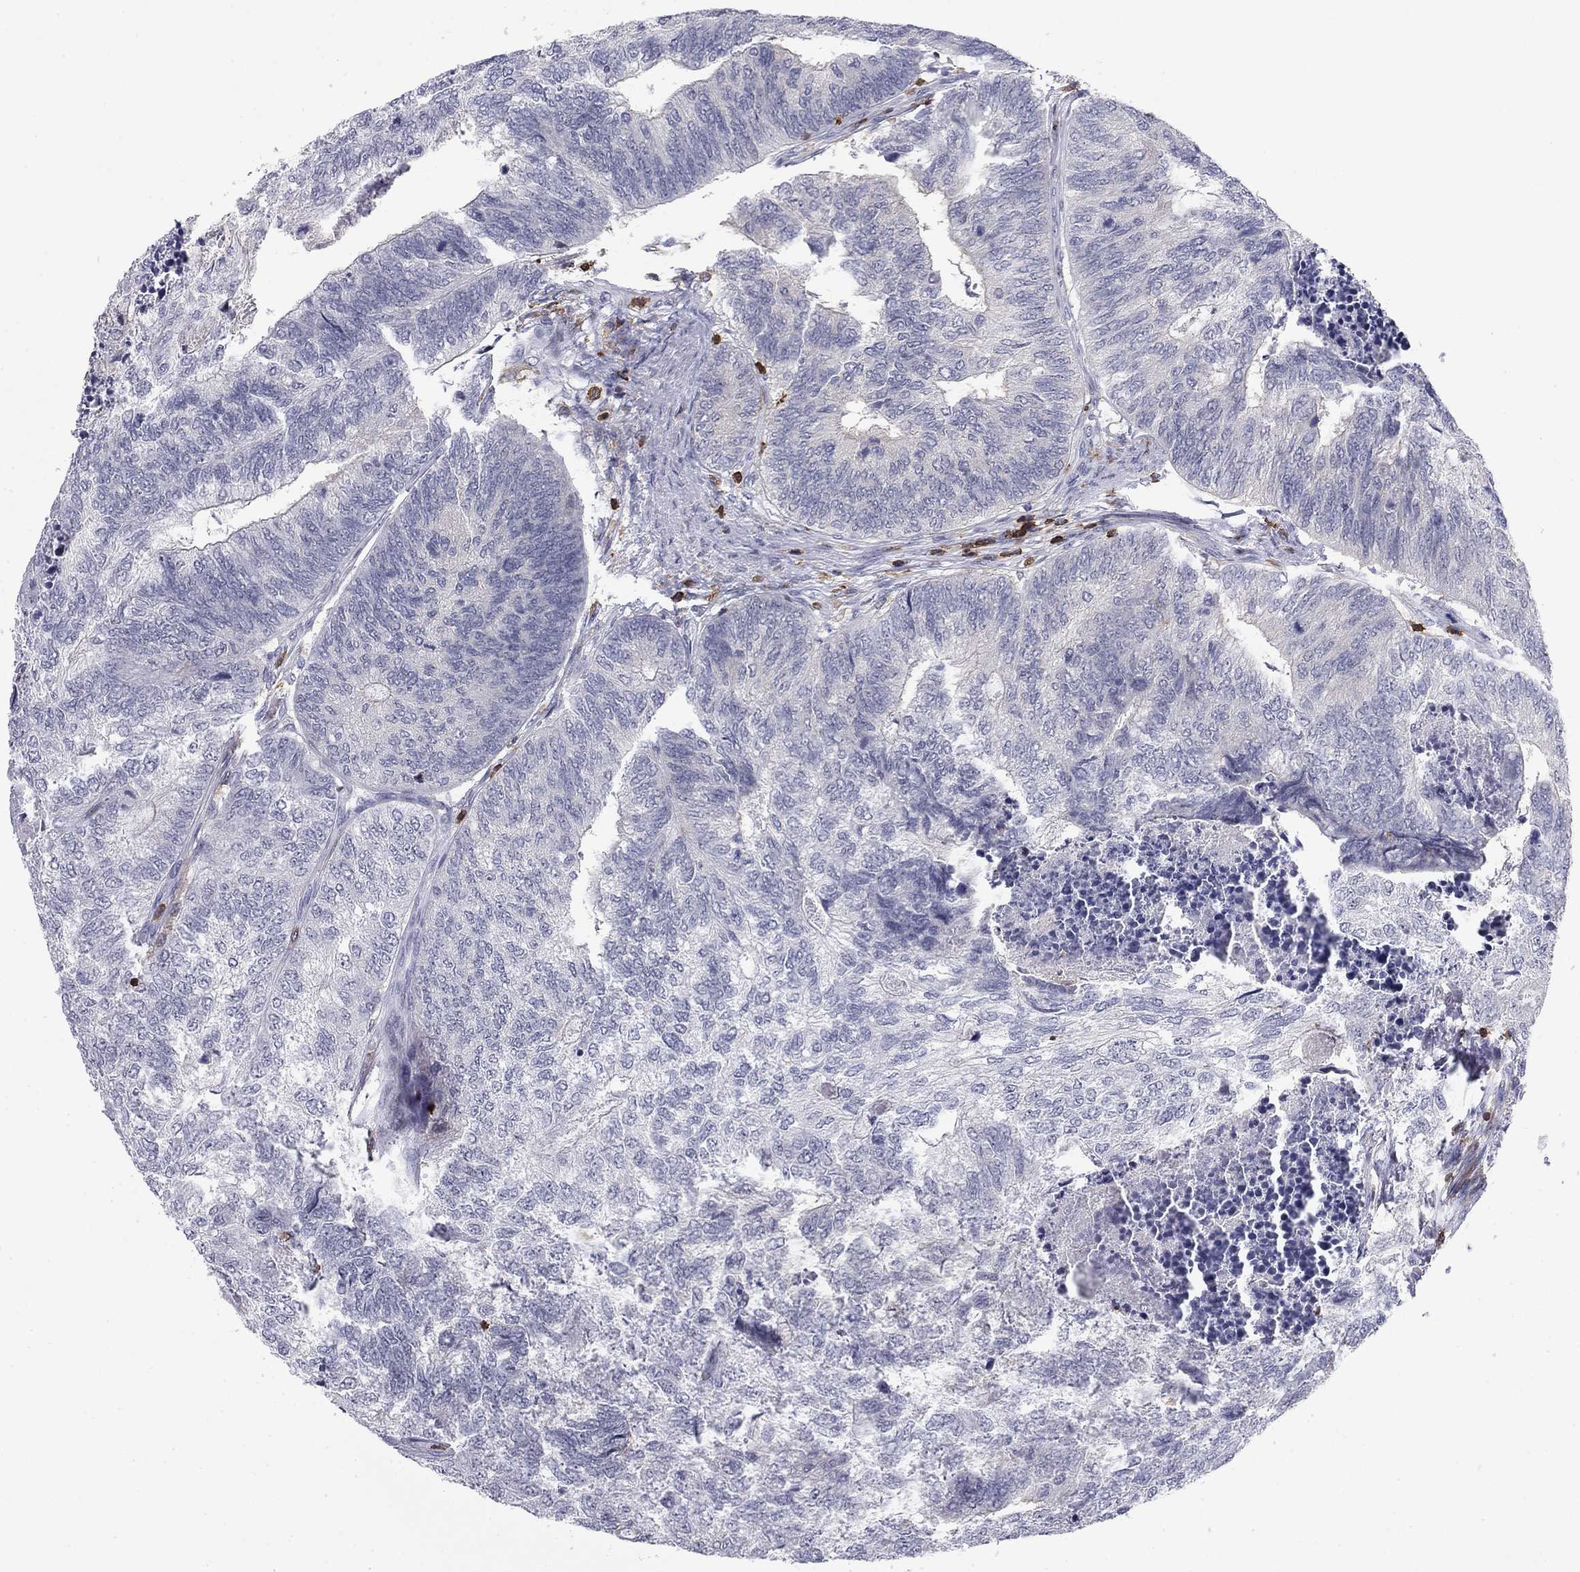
{"staining": {"intensity": "negative", "quantity": "none", "location": "none"}, "tissue": "colorectal cancer", "cell_type": "Tumor cells", "image_type": "cancer", "snomed": [{"axis": "morphology", "description": "Adenocarcinoma, NOS"}, {"axis": "topography", "description": "Colon"}], "caption": "This is a image of immunohistochemistry staining of adenocarcinoma (colorectal), which shows no staining in tumor cells. Nuclei are stained in blue.", "gene": "ARHGAP27", "patient": {"sex": "female", "age": 67}}